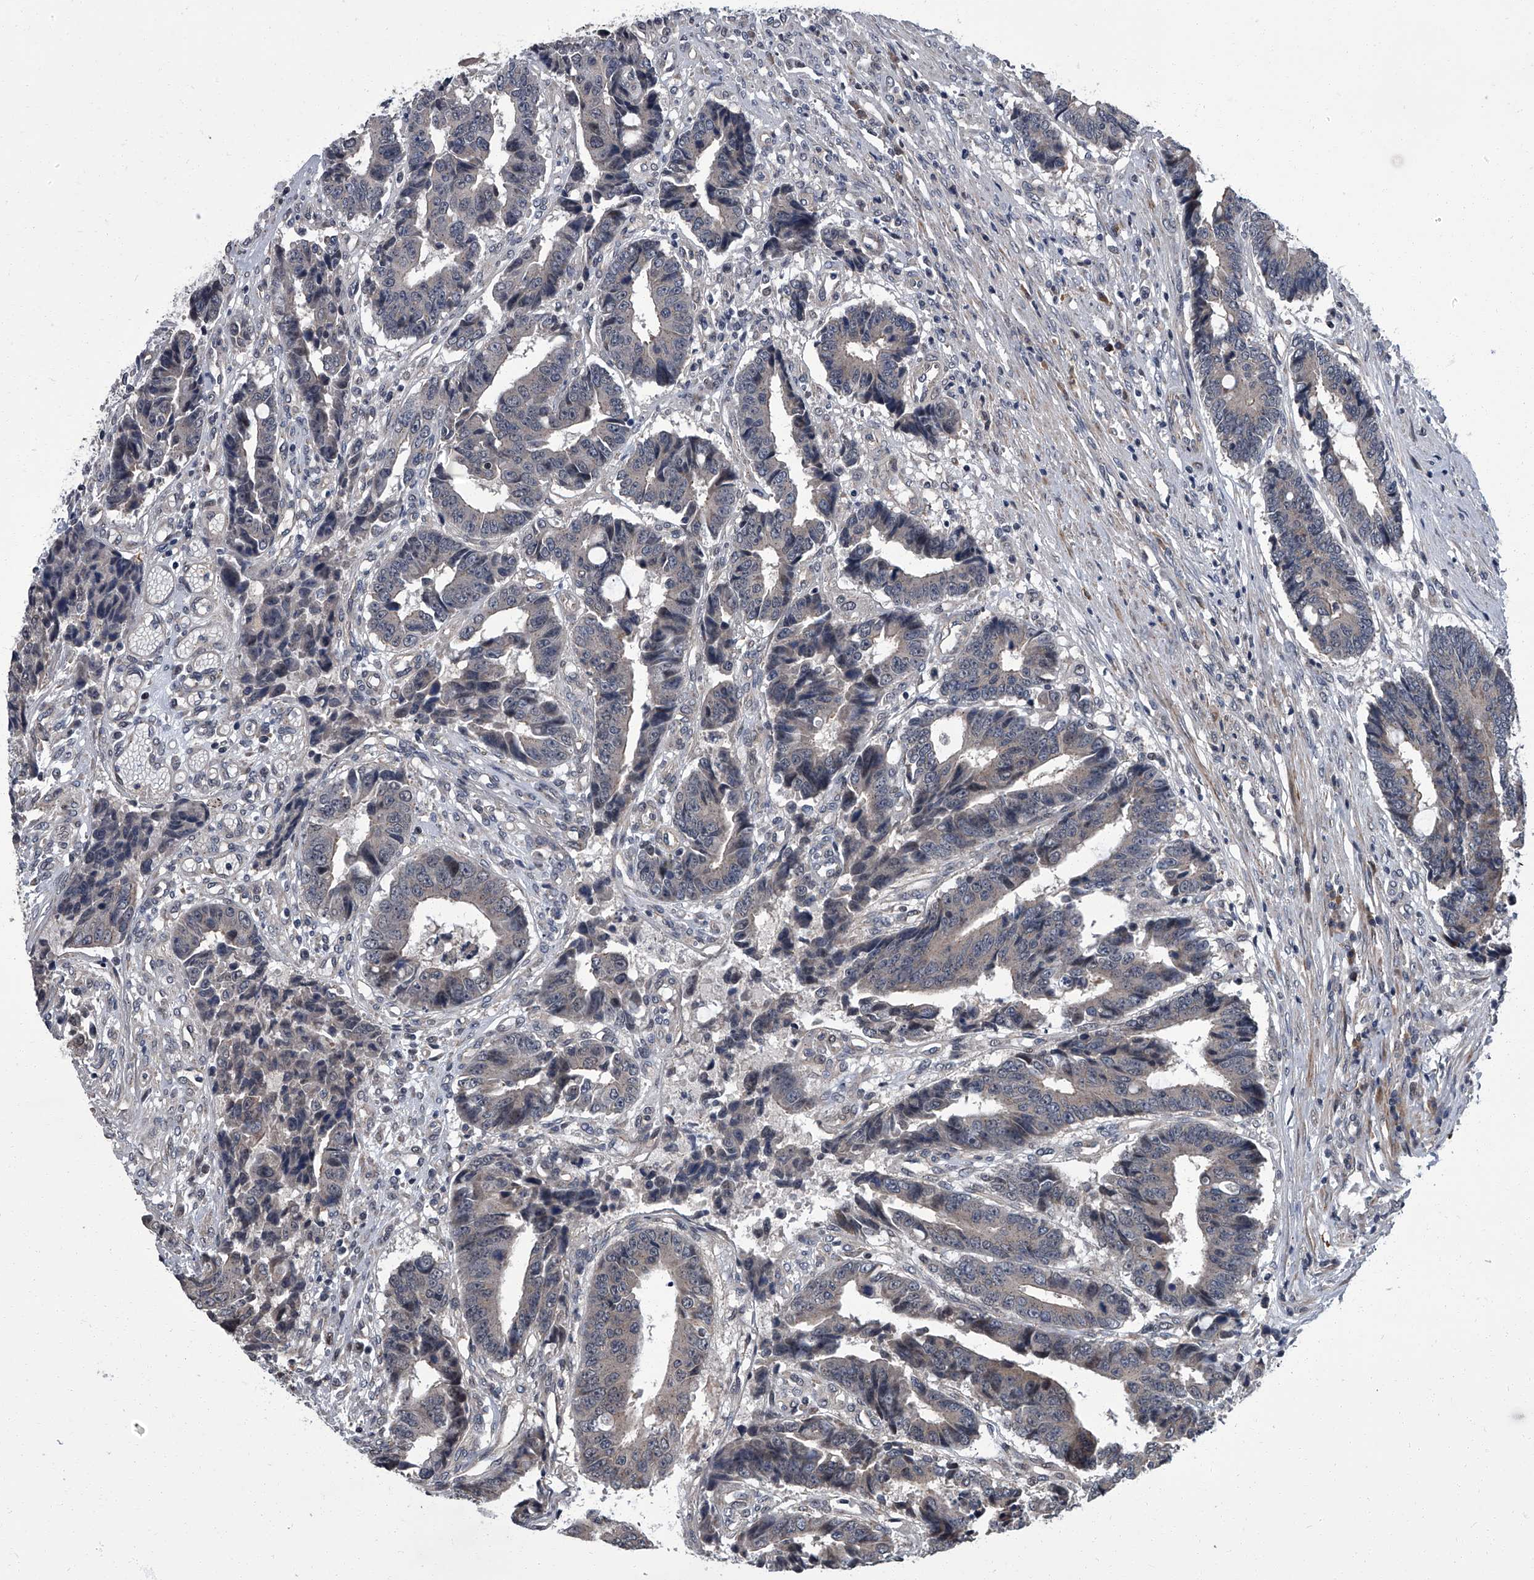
{"staining": {"intensity": "negative", "quantity": "none", "location": "none"}, "tissue": "colorectal cancer", "cell_type": "Tumor cells", "image_type": "cancer", "snomed": [{"axis": "morphology", "description": "Adenocarcinoma, NOS"}, {"axis": "topography", "description": "Rectum"}], "caption": "High power microscopy image of an immunohistochemistry micrograph of colorectal adenocarcinoma, revealing no significant expression in tumor cells.", "gene": "ZNF274", "patient": {"sex": "male", "age": 84}}